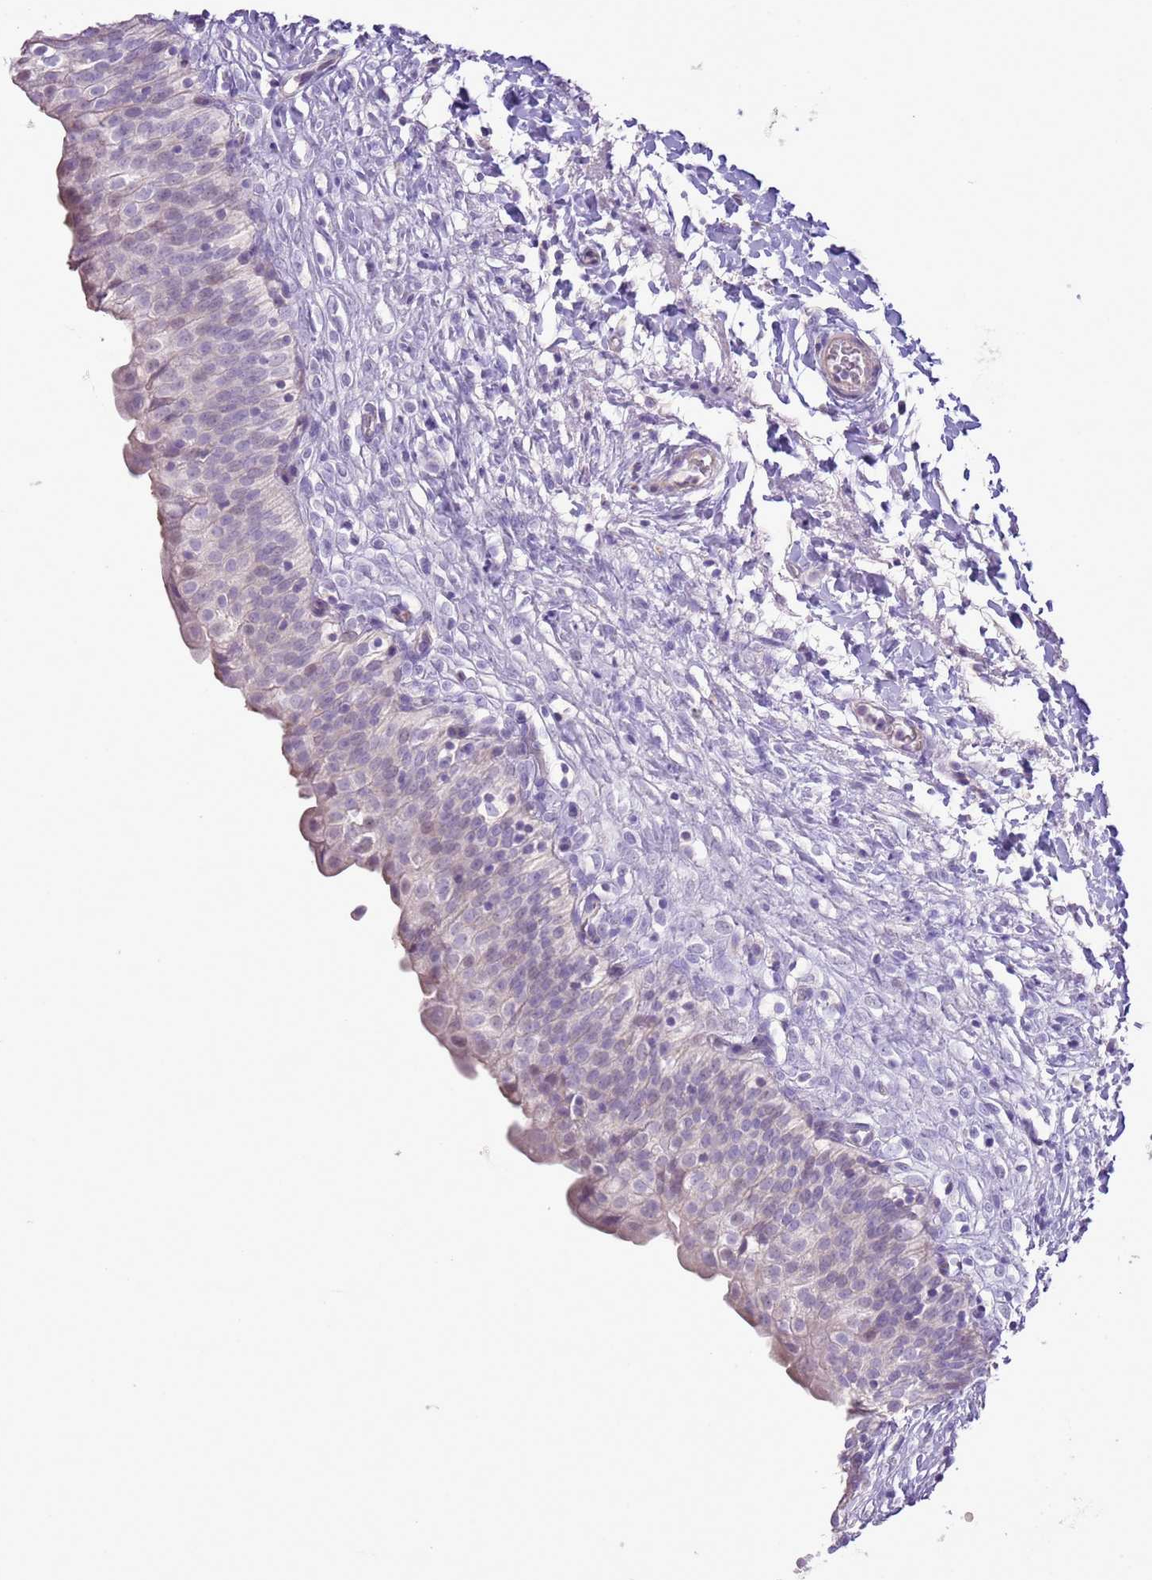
{"staining": {"intensity": "negative", "quantity": "none", "location": "none"}, "tissue": "urinary bladder", "cell_type": "Urothelial cells", "image_type": "normal", "snomed": [{"axis": "morphology", "description": "Normal tissue, NOS"}, {"axis": "topography", "description": "Urinary bladder"}], "caption": "This is a micrograph of immunohistochemistry staining of benign urinary bladder, which shows no positivity in urothelial cells.", "gene": "GMNN", "patient": {"sex": "male", "age": 55}}